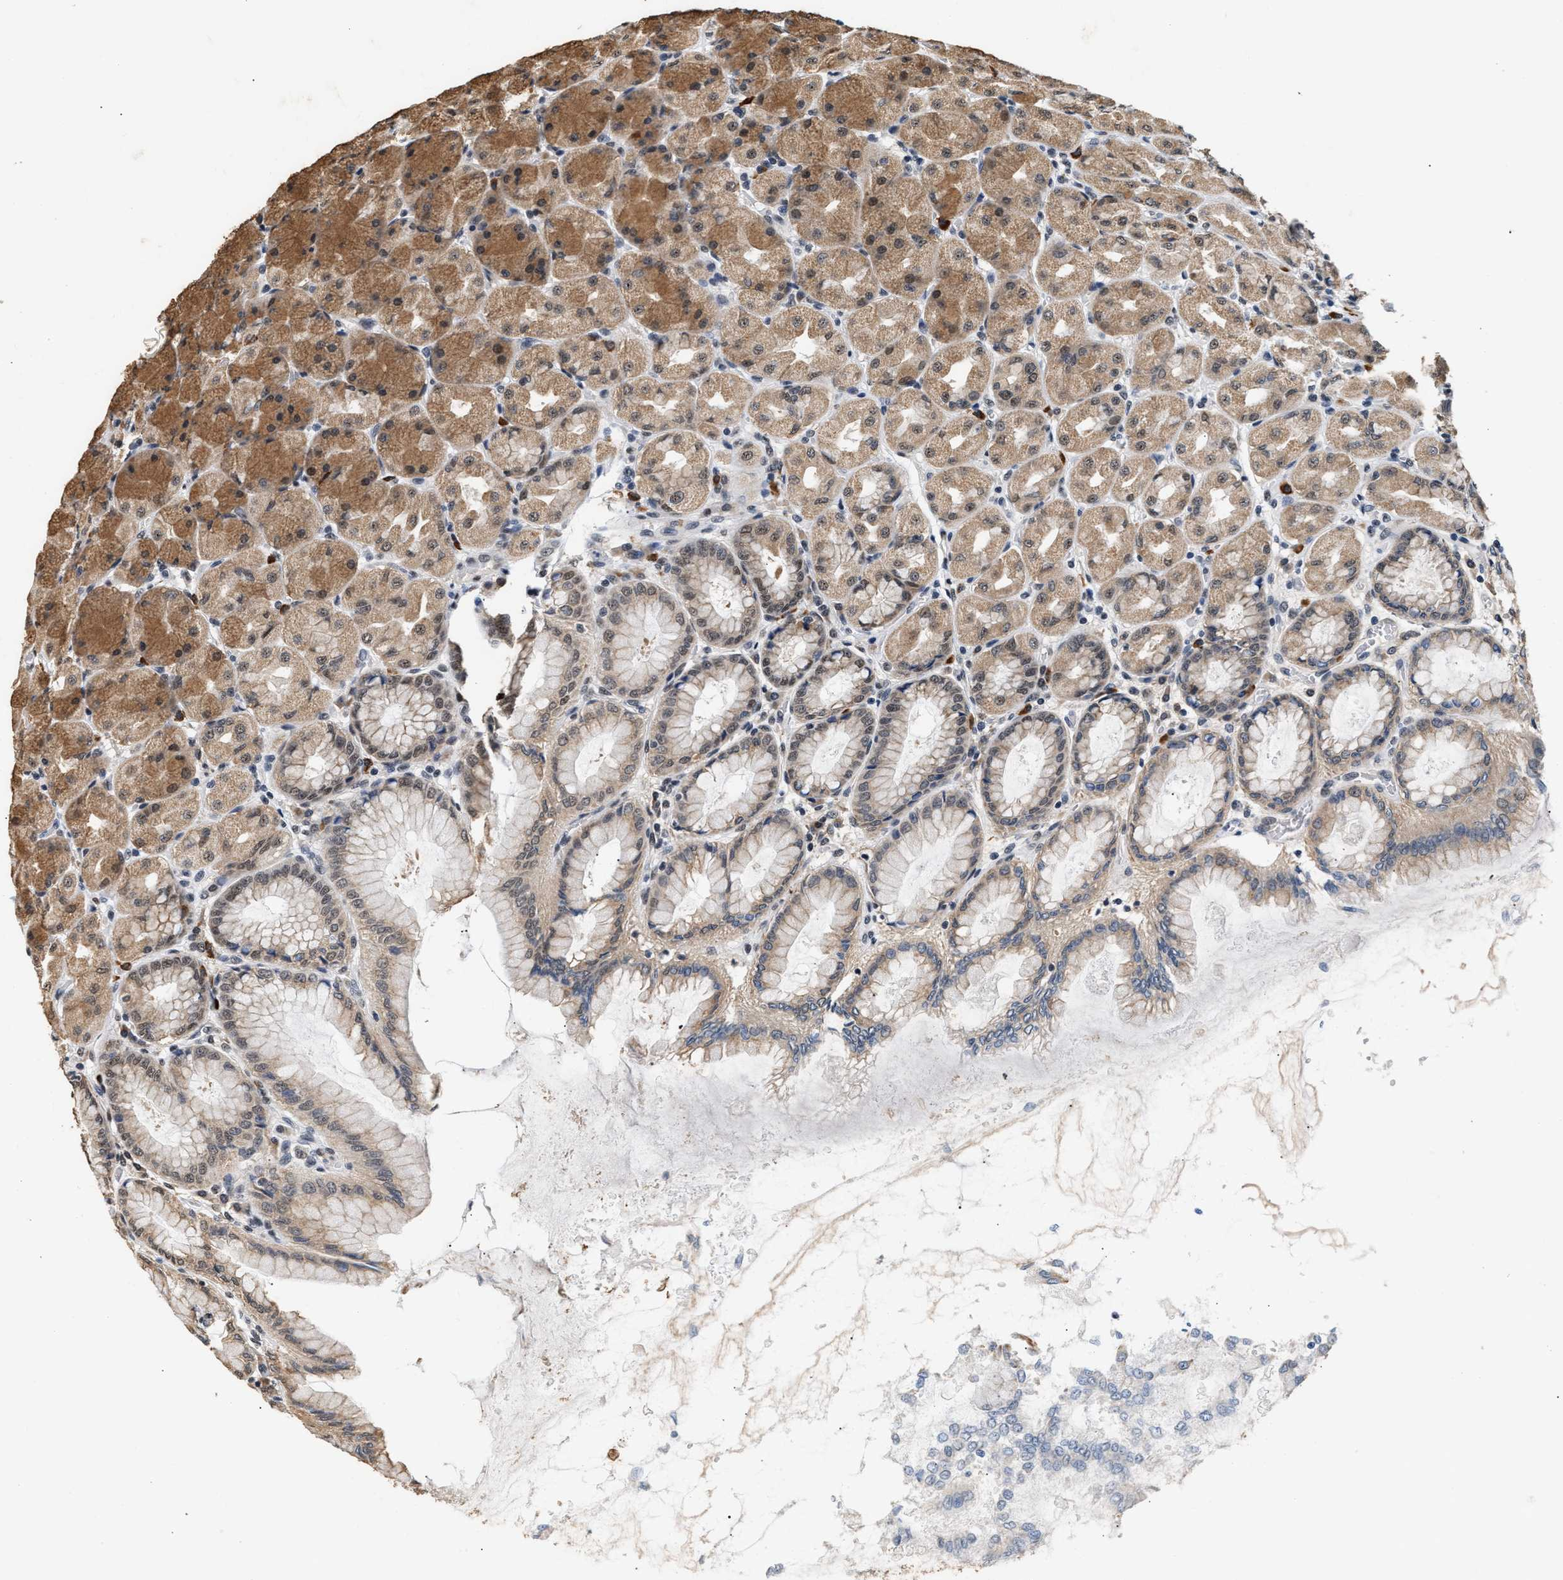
{"staining": {"intensity": "moderate", "quantity": ">75%", "location": "cytoplasmic/membranous,nuclear"}, "tissue": "stomach", "cell_type": "Glandular cells", "image_type": "normal", "snomed": [{"axis": "morphology", "description": "Normal tissue, NOS"}, {"axis": "topography", "description": "Stomach, upper"}], "caption": "Immunohistochemistry (IHC) of unremarkable stomach demonstrates medium levels of moderate cytoplasmic/membranous,nuclear expression in approximately >75% of glandular cells. Ihc stains the protein of interest in brown and the nuclei are stained blue.", "gene": "THOC1", "patient": {"sex": "female", "age": 56}}